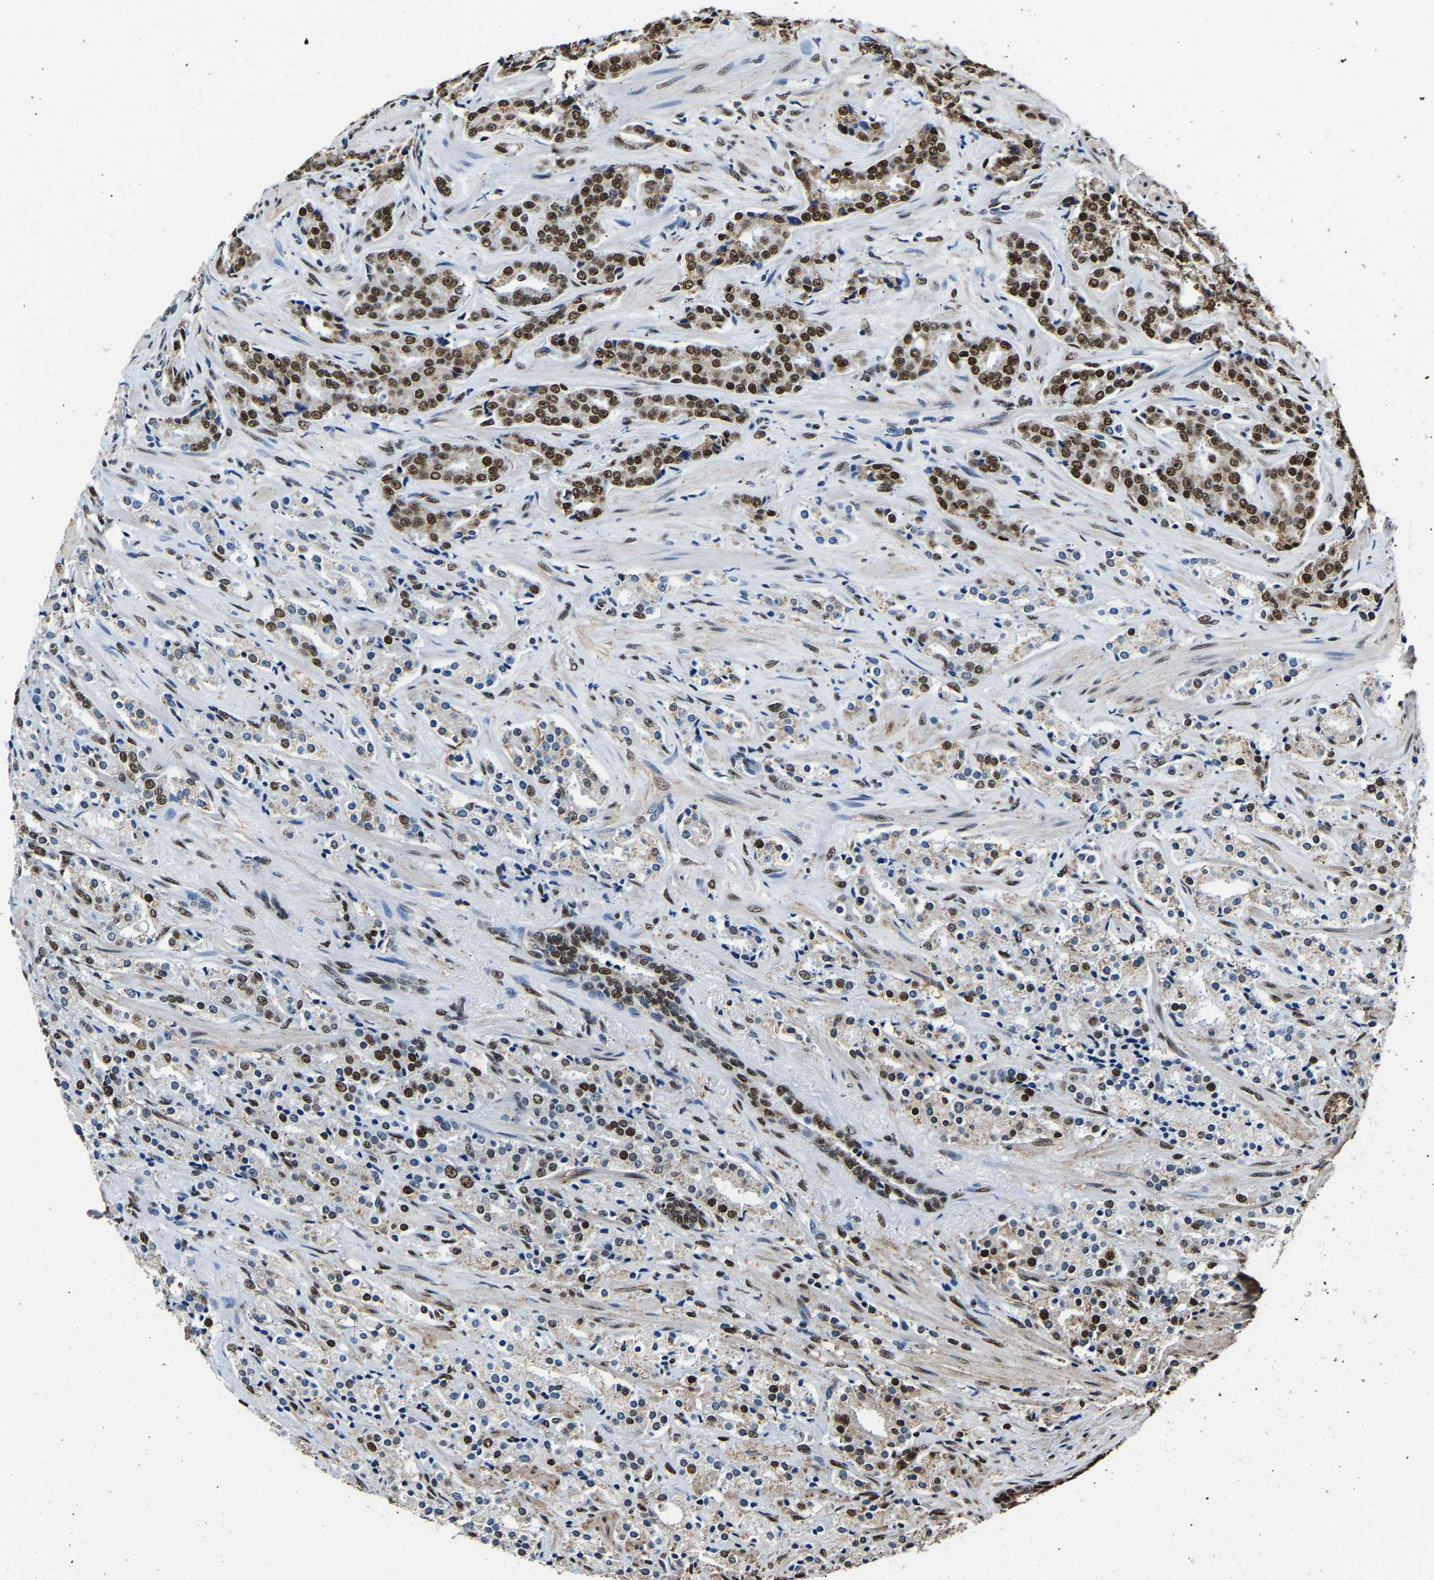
{"staining": {"intensity": "strong", "quantity": "25%-75%", "location": "nuclear"}, "tissue": "prostate cancer", "cell_type": "Tumor cells", "image_type": "cancer", "snomed": [{"axis": "morphology", "description": "Adenocarcinoma, High grade"}, {"axis": "topography", "description": "Prostate"}], "caption": "The micrograph exhibits immunohistochemical staining of high-grade adenocarcinoma (prostate). There is strong nuclear staining is seen in approximately 25%-75% of tumor cells.", "gene": "SAFB", "patient": {"sex": "male", "age": 71}}